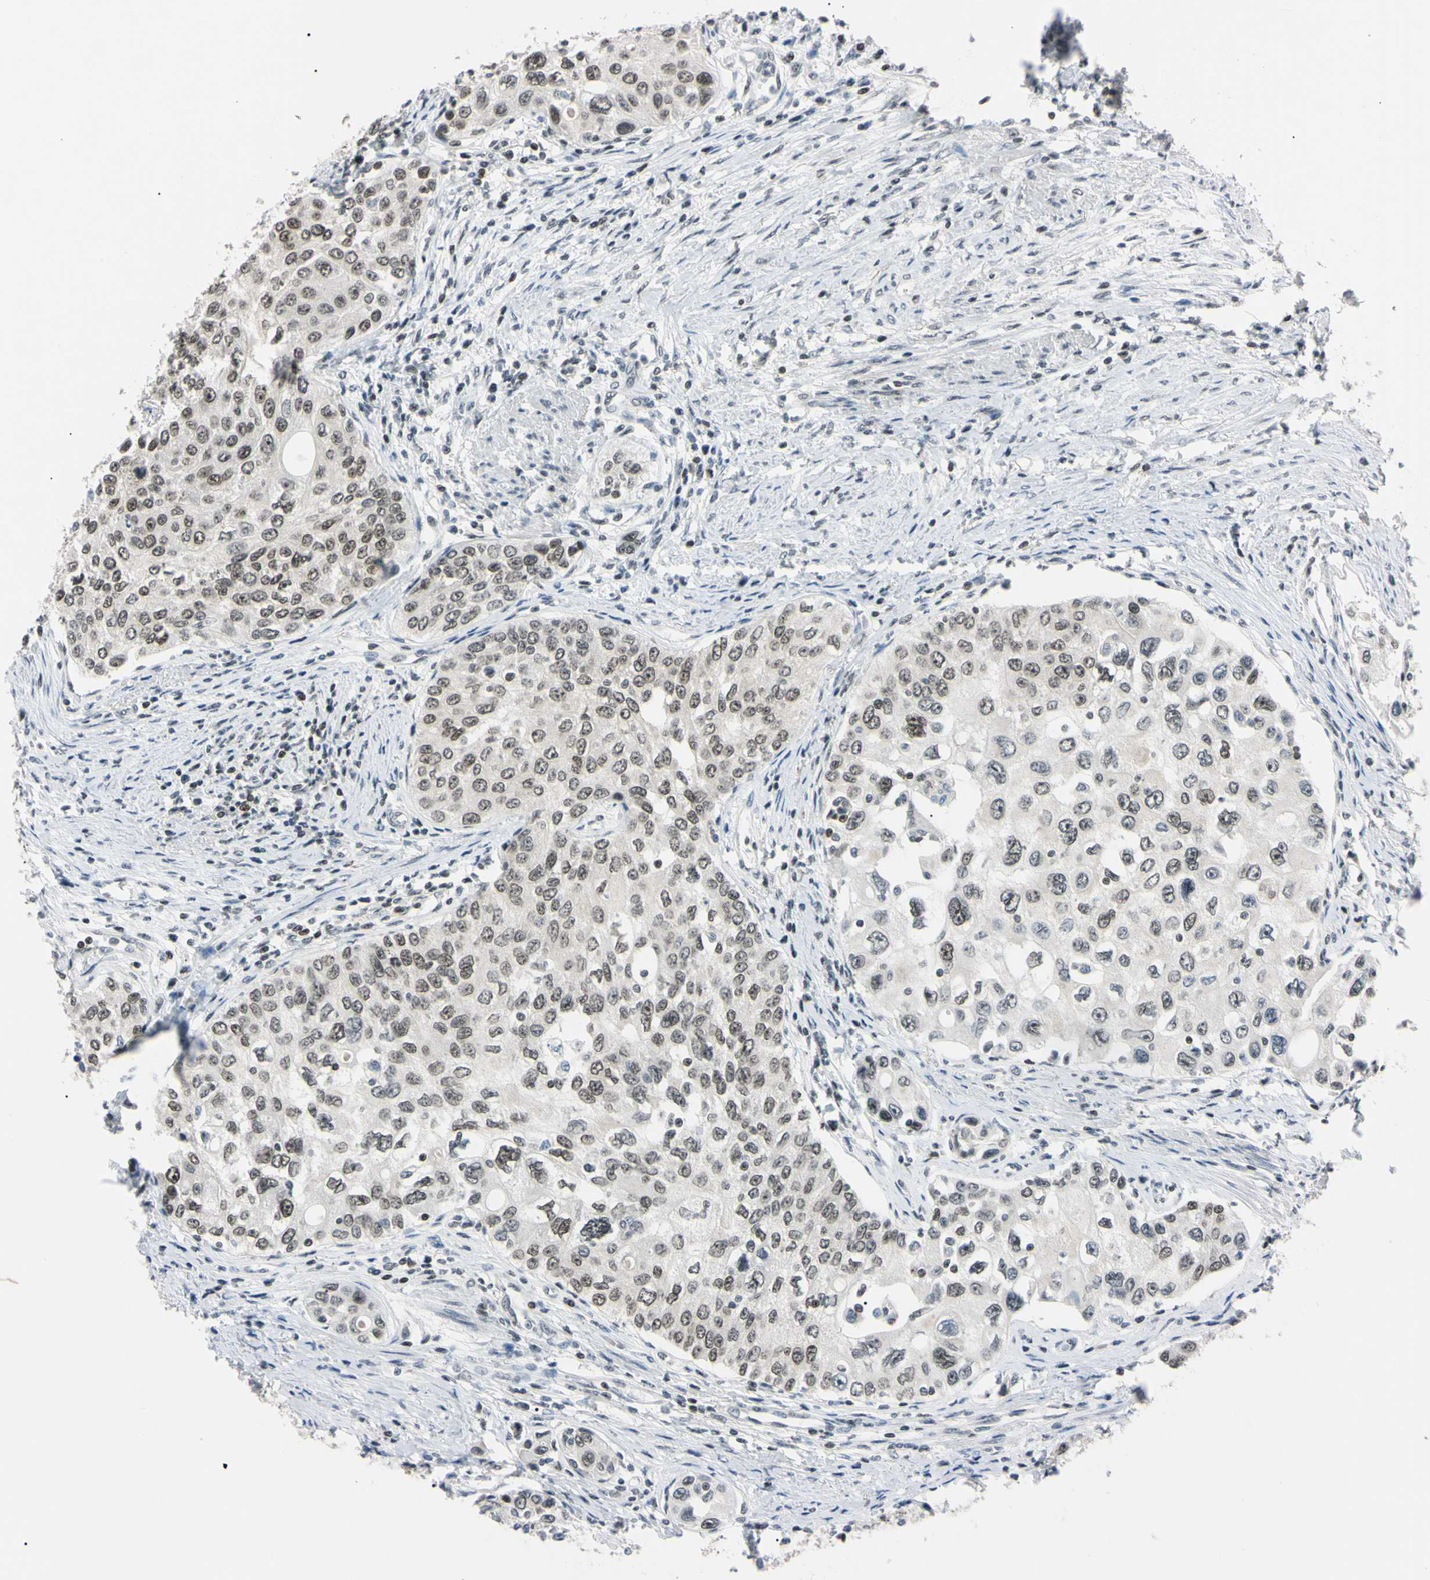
{"staining": {"intensity": "weak", "quantity": ">75%", "location": "nuclear"}, "tissue": "urothelial cancer", "cell_type": "Tumor cells", "image_type": "cancer", "snomed": [{"axis": "morphology", "description": "Urothelial carcinoma, High grade"}, {"axis": "topography", "description": "Urinary bladder"}], "caption": "The micrograph demonstrates immunohistochemical staining of urothelial cancer. There is weak nuclear staining is present in approximately >75% of tumor cells.", "gene": "C1orf174", "patient": {"sex": "female", "age": 56}}